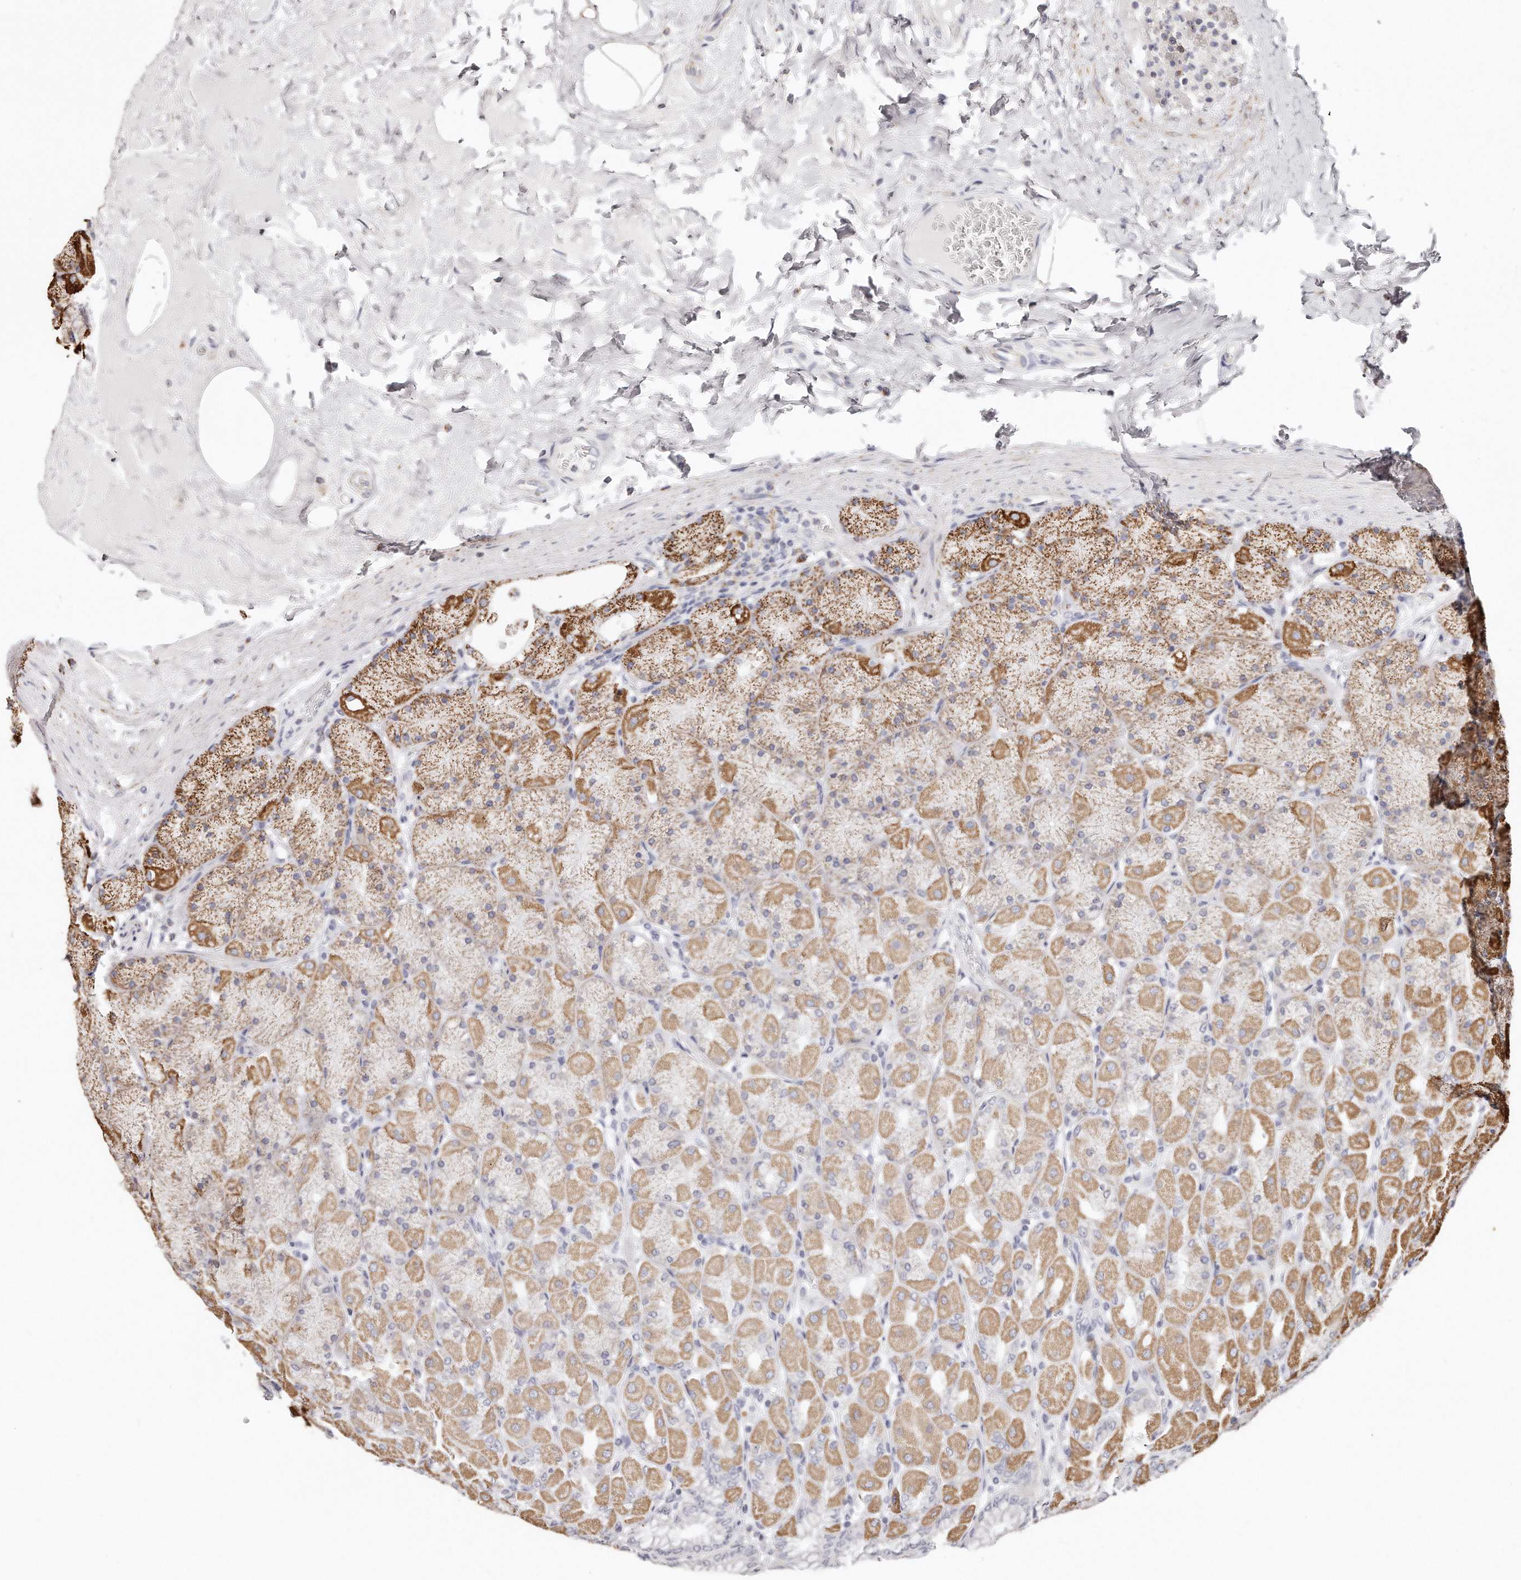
{"staining": {"intensity": "moderate", "quantity": ">75%", "location": "cytoplasmic/membranous"}, "tissue": "stomach", "cell_type": "Glandular cells", "image_type": "normal", "snomed": [{"axis": "morphology", "description": "Normal tissue, NOS"}, {"axis": "topography", "description": "Stomach, upper"}], "caption": "Immunohistochemistry (DAB) staining of benign stomach reveals moderate cytoplasmic/membranous protein expression in about >75% of glandular cells.", "gene": "RTKN", "patient": {"sex": "female", "age": 56}}